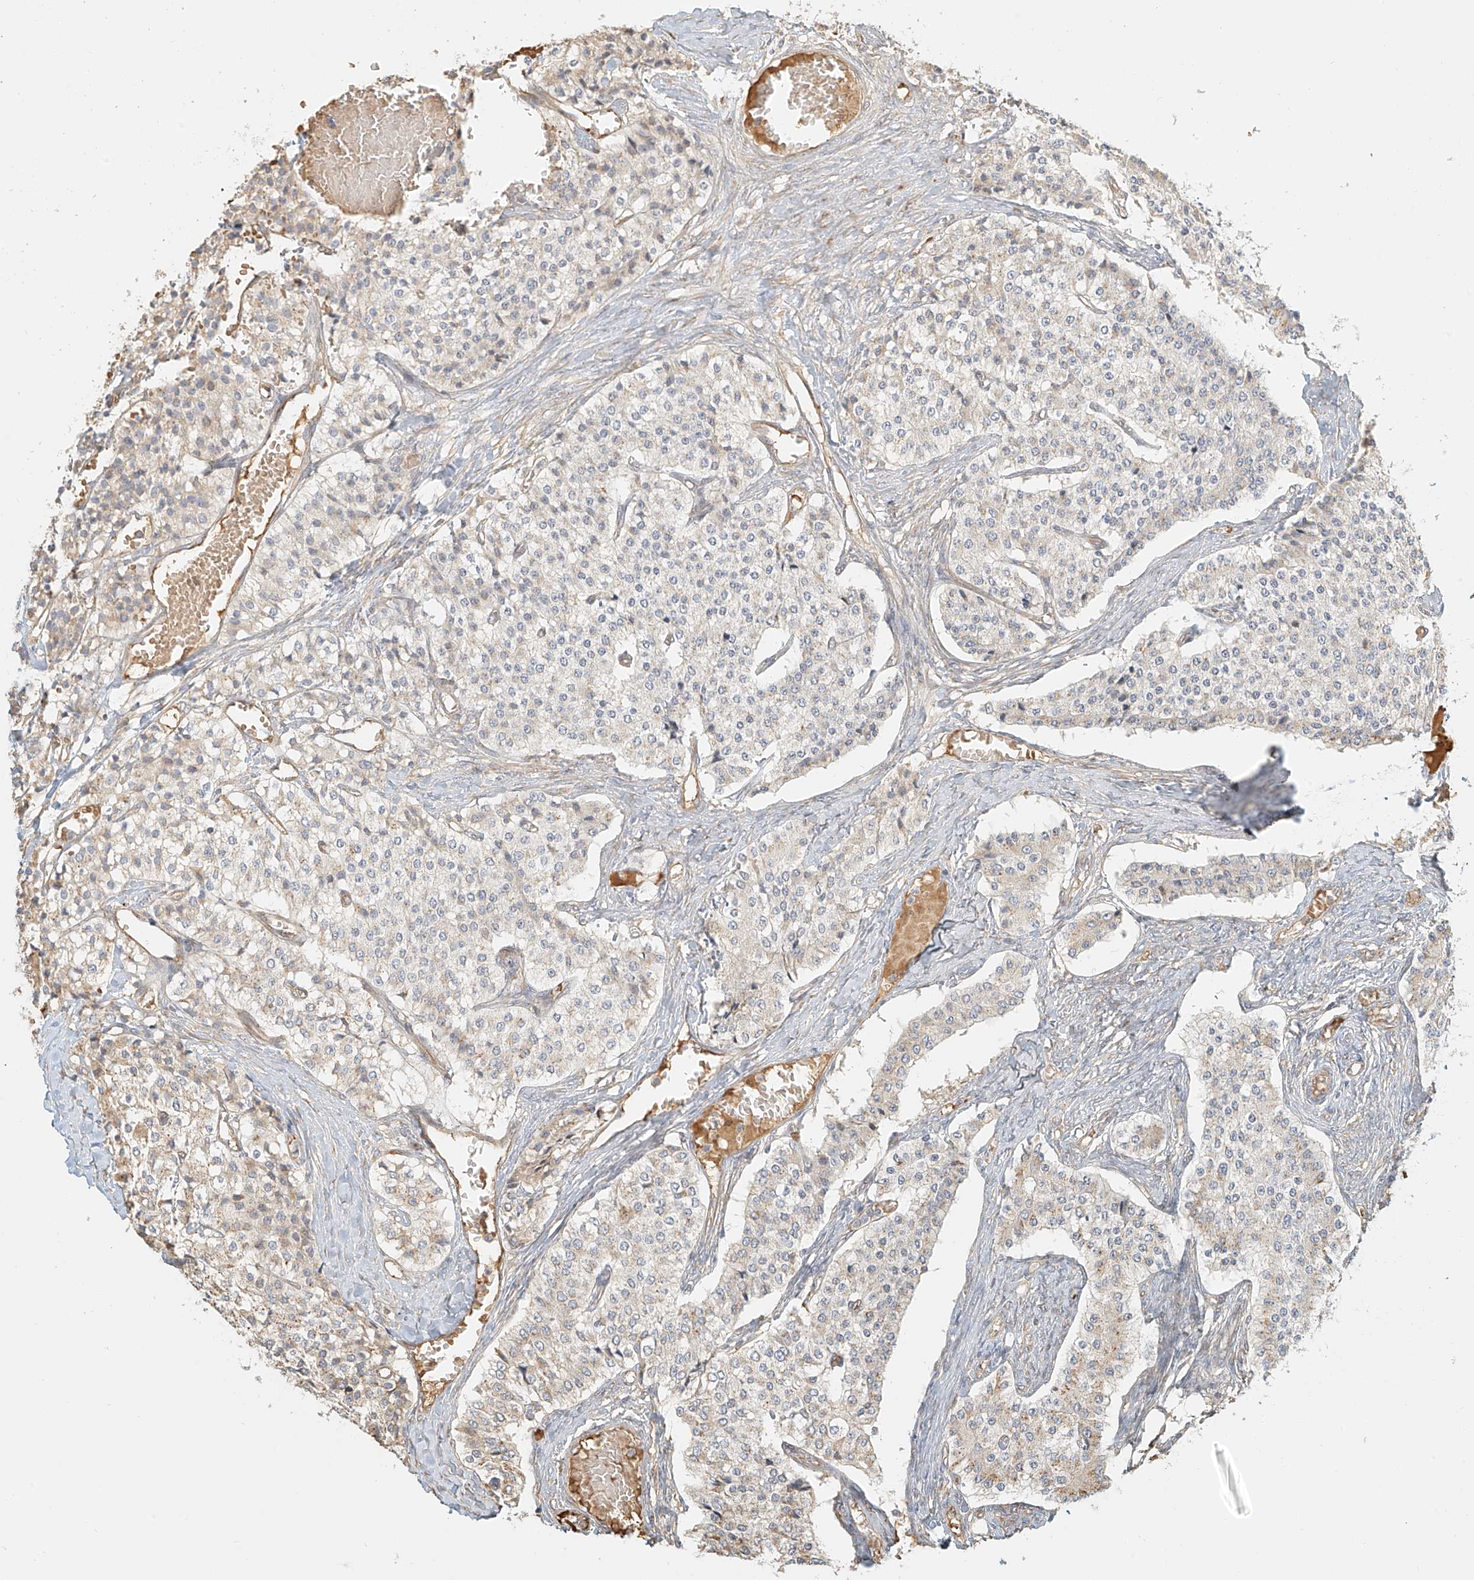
{"staining": {"intensity": "negative", "quantity": "none", "location": "none"}, "tissue": "carcinoid", "cell_type": "Tumor cells", "image_type": "cancer", "snomed": [{"axis": "morphology", "description": "Carcinoid, malignant, NOS"}, {"axis": "topography", "description": "Colon"}], "caption": "A photomicrograph of carcinoid stained for a protein exhibits no brown staining in tumor cells. (Brightfield microscopy of DAB immunohistochemistry at high magnification).", "gene": "UPK1B", "patient": {"sex": "female", "age": 52}}